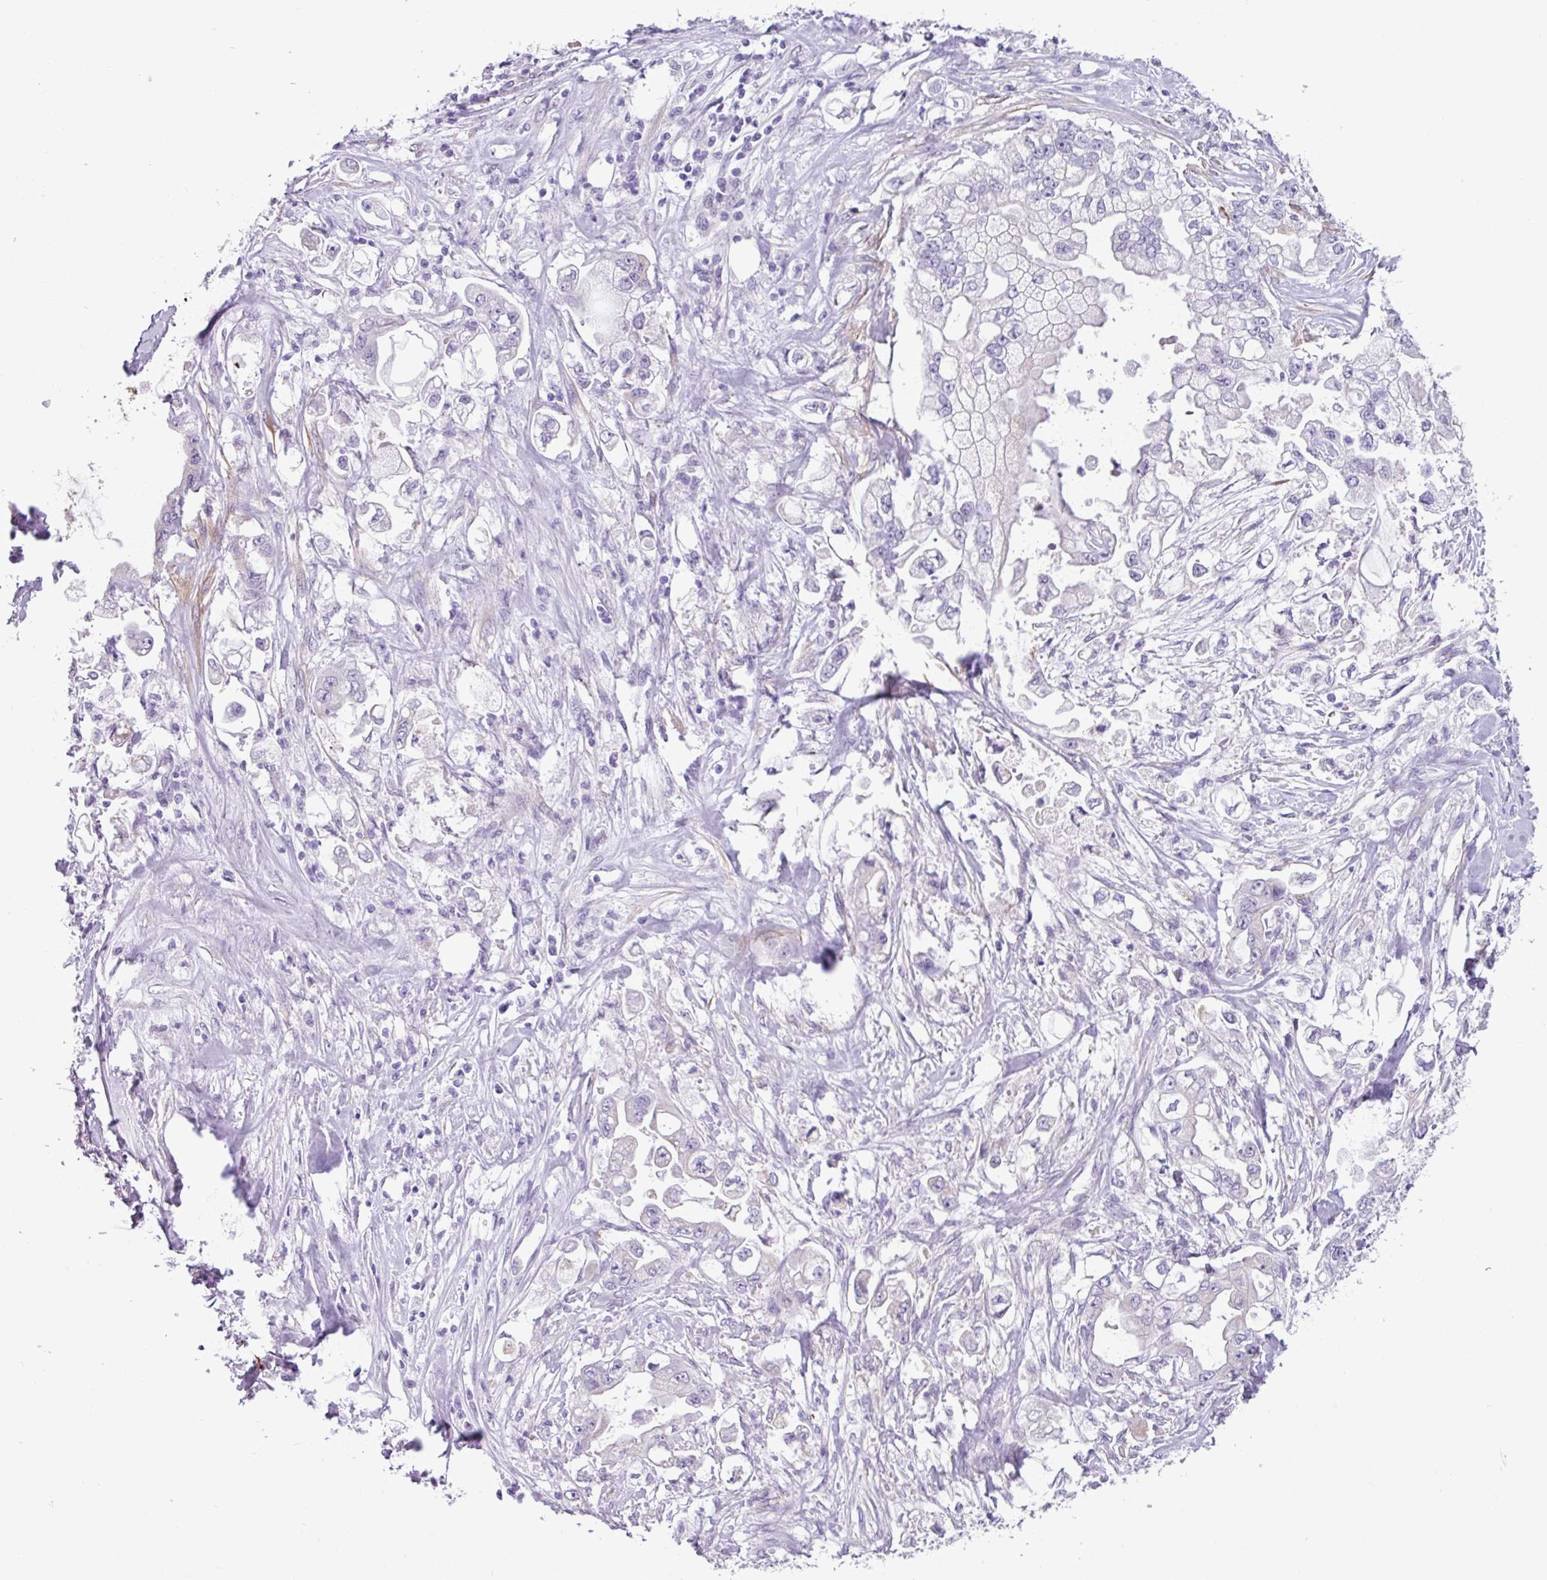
{"staining": {"intensity": "negative", "quantity": "none", "location": "none"}, "tissue": "stomach cancer", "cell_type": "Tumor cells", "image_type": "cancer", "snomed": [{"axis": "morphology", "description": "Adenocarcinoma, NOS"}, {"axis": "topography", "description": "Stomach"}], "caption": "Tumor cells are negative for brown protein staining in stomach adenocarcinoma.", "gene": "OTX1", "patient": {"sex": "male", "age": 62}}